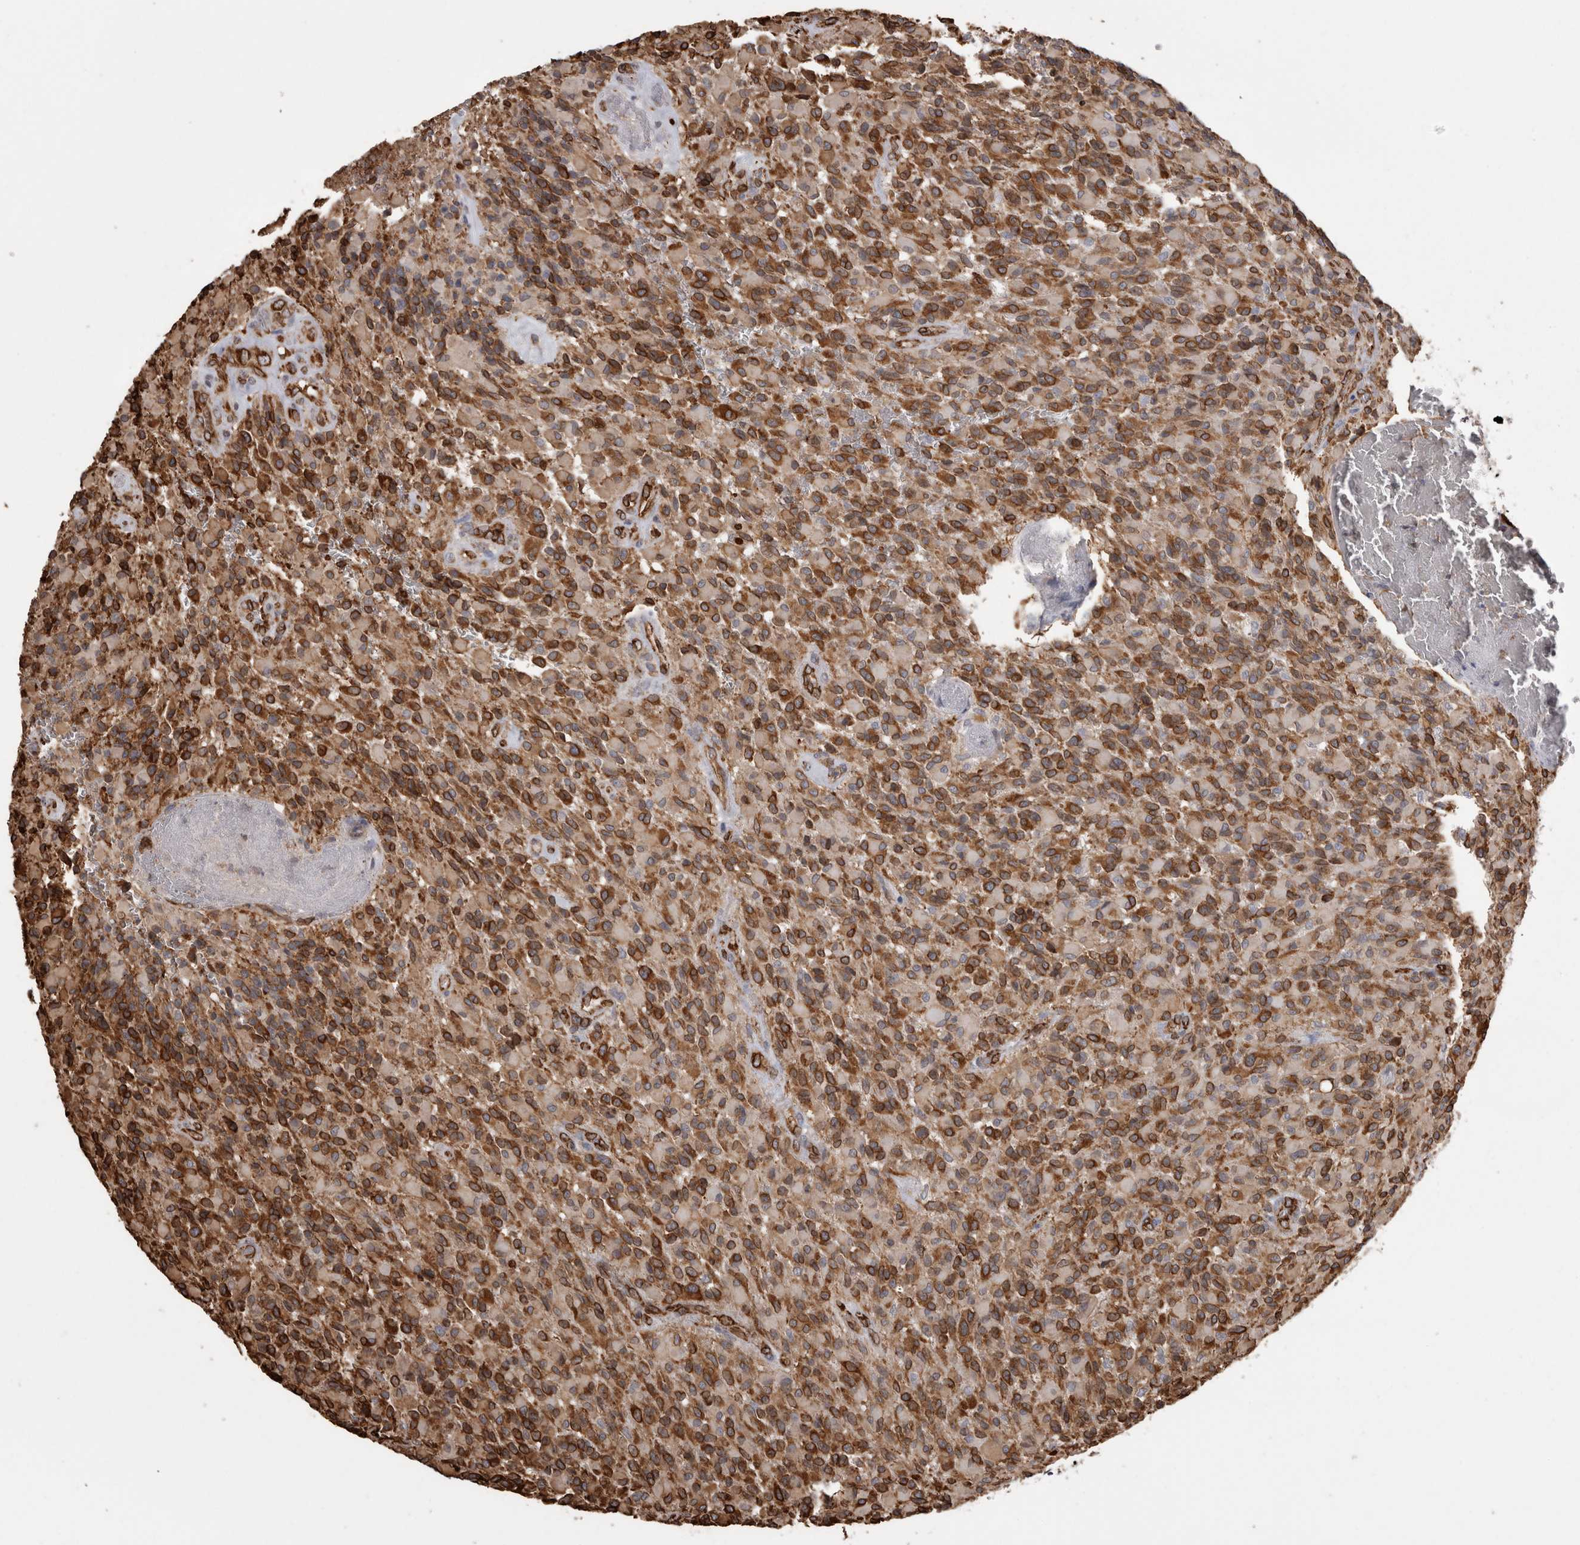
{"staining": {"intensity": "strong", "quantity": ">75%", "location": "cytoplasmic/membranous"}, "tissue": "glioma", "cell_type": "Tumor cells", "image_type": "cancer", "snomed": [{"axis": "morphology", "description": "Glioma, malignant, High grade"}, {"axis": "topography", "description": "Brain"}], "caption": "Protein staining demonstrates strong cytoplasmic/membranous positivity in approximately >75% of tumor cells in malignant high-grade glioma.", "gene": "PON2", "patient": {"sex": "male", "age": 71}}